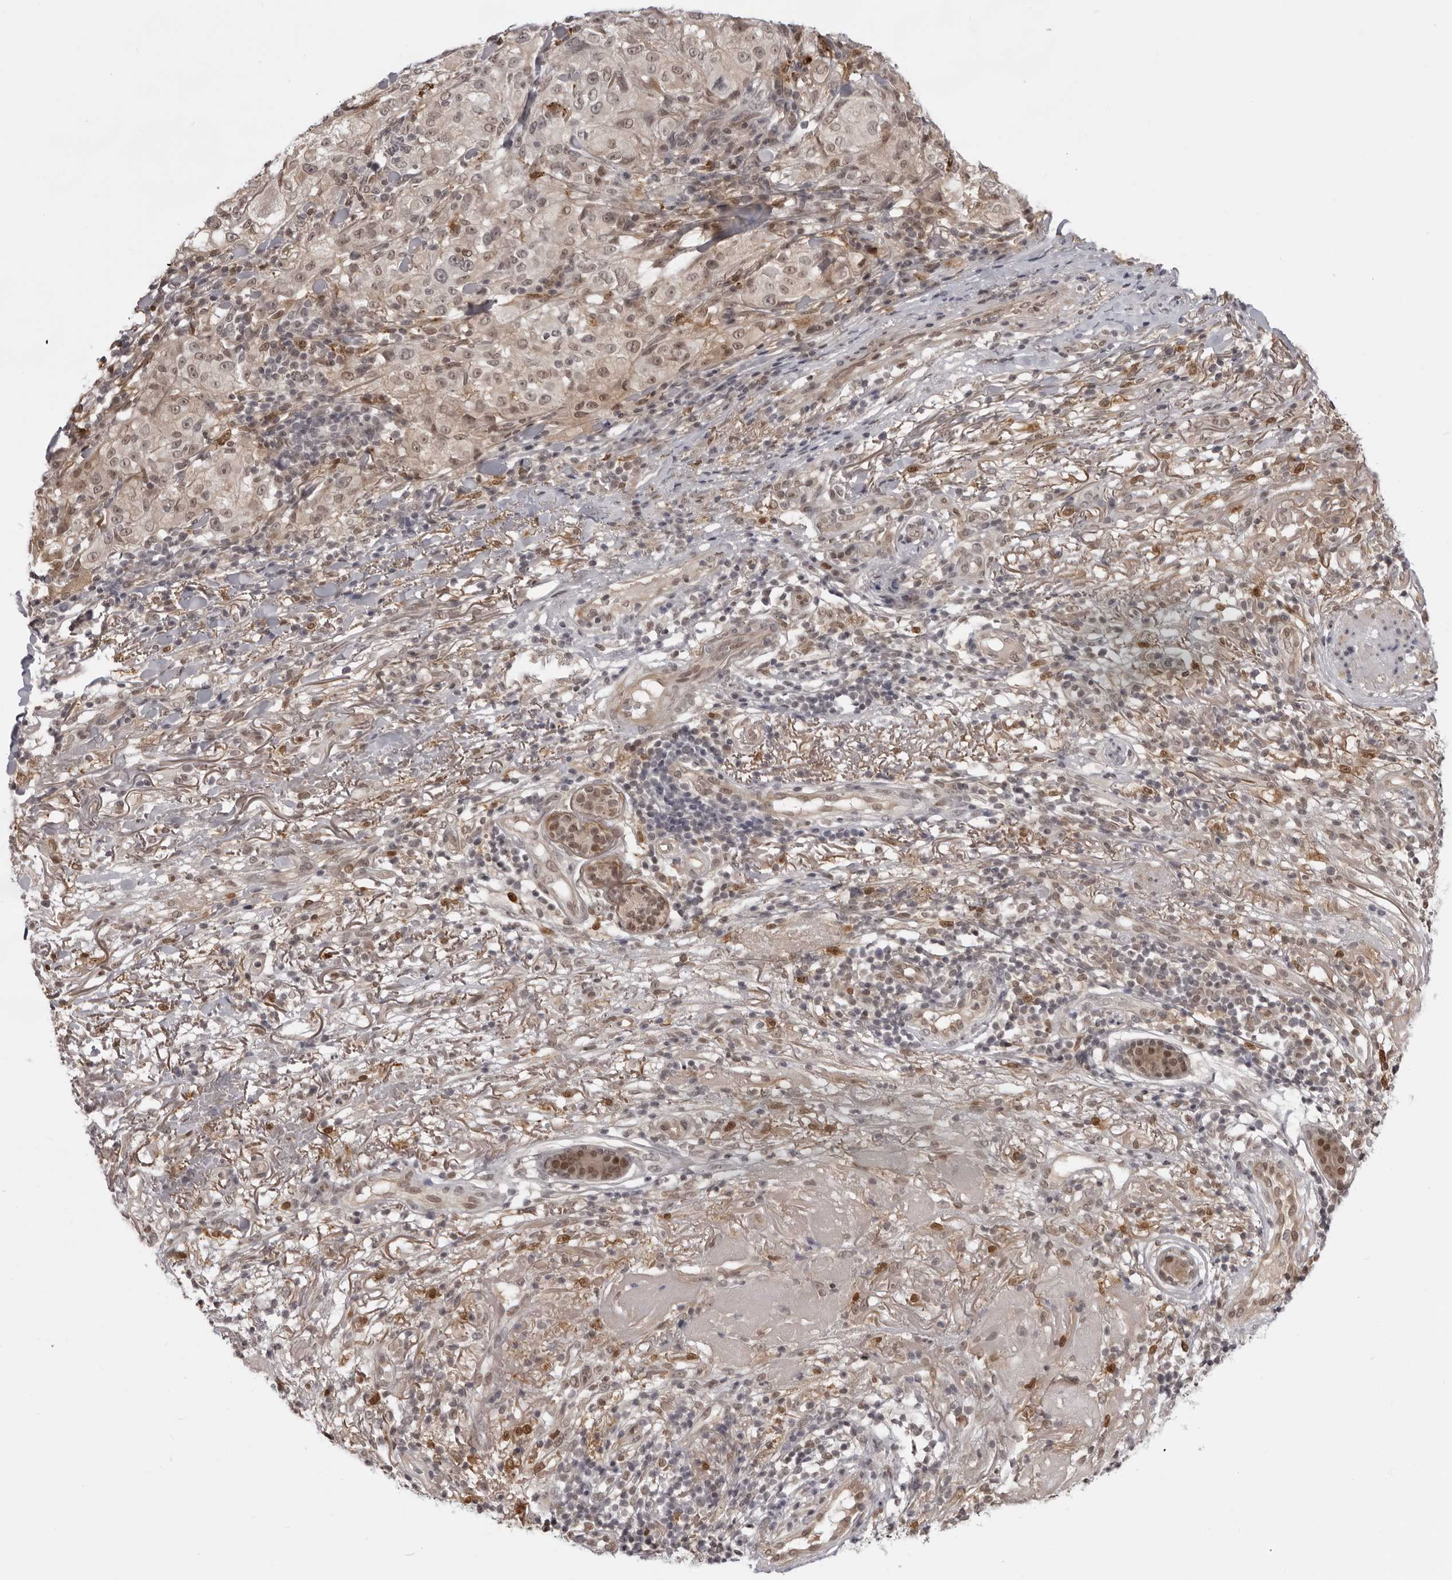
{"staining": {"intensity": "moderate", "quantity": "<25%", "location": "nuclear"}, "tissue": "melanoma", "cell_type": "Tumor cells", "image_type": "cancer", "snomed": [{"axis": "morphology", "description": "Necrosis, NOS"}, {"axis": "morphology", "description": "Malignant melanoma, NOS"}, {"axis": "topography", "description": "Skin"}], "caption": "There is low levels of moderate nuclear staining in tumor cells of melanoma, as demonstrated by immunohistochemical staining (brown color).", "gene": "SRGAP2", "patient": {"sex": "female", "age": 87}}